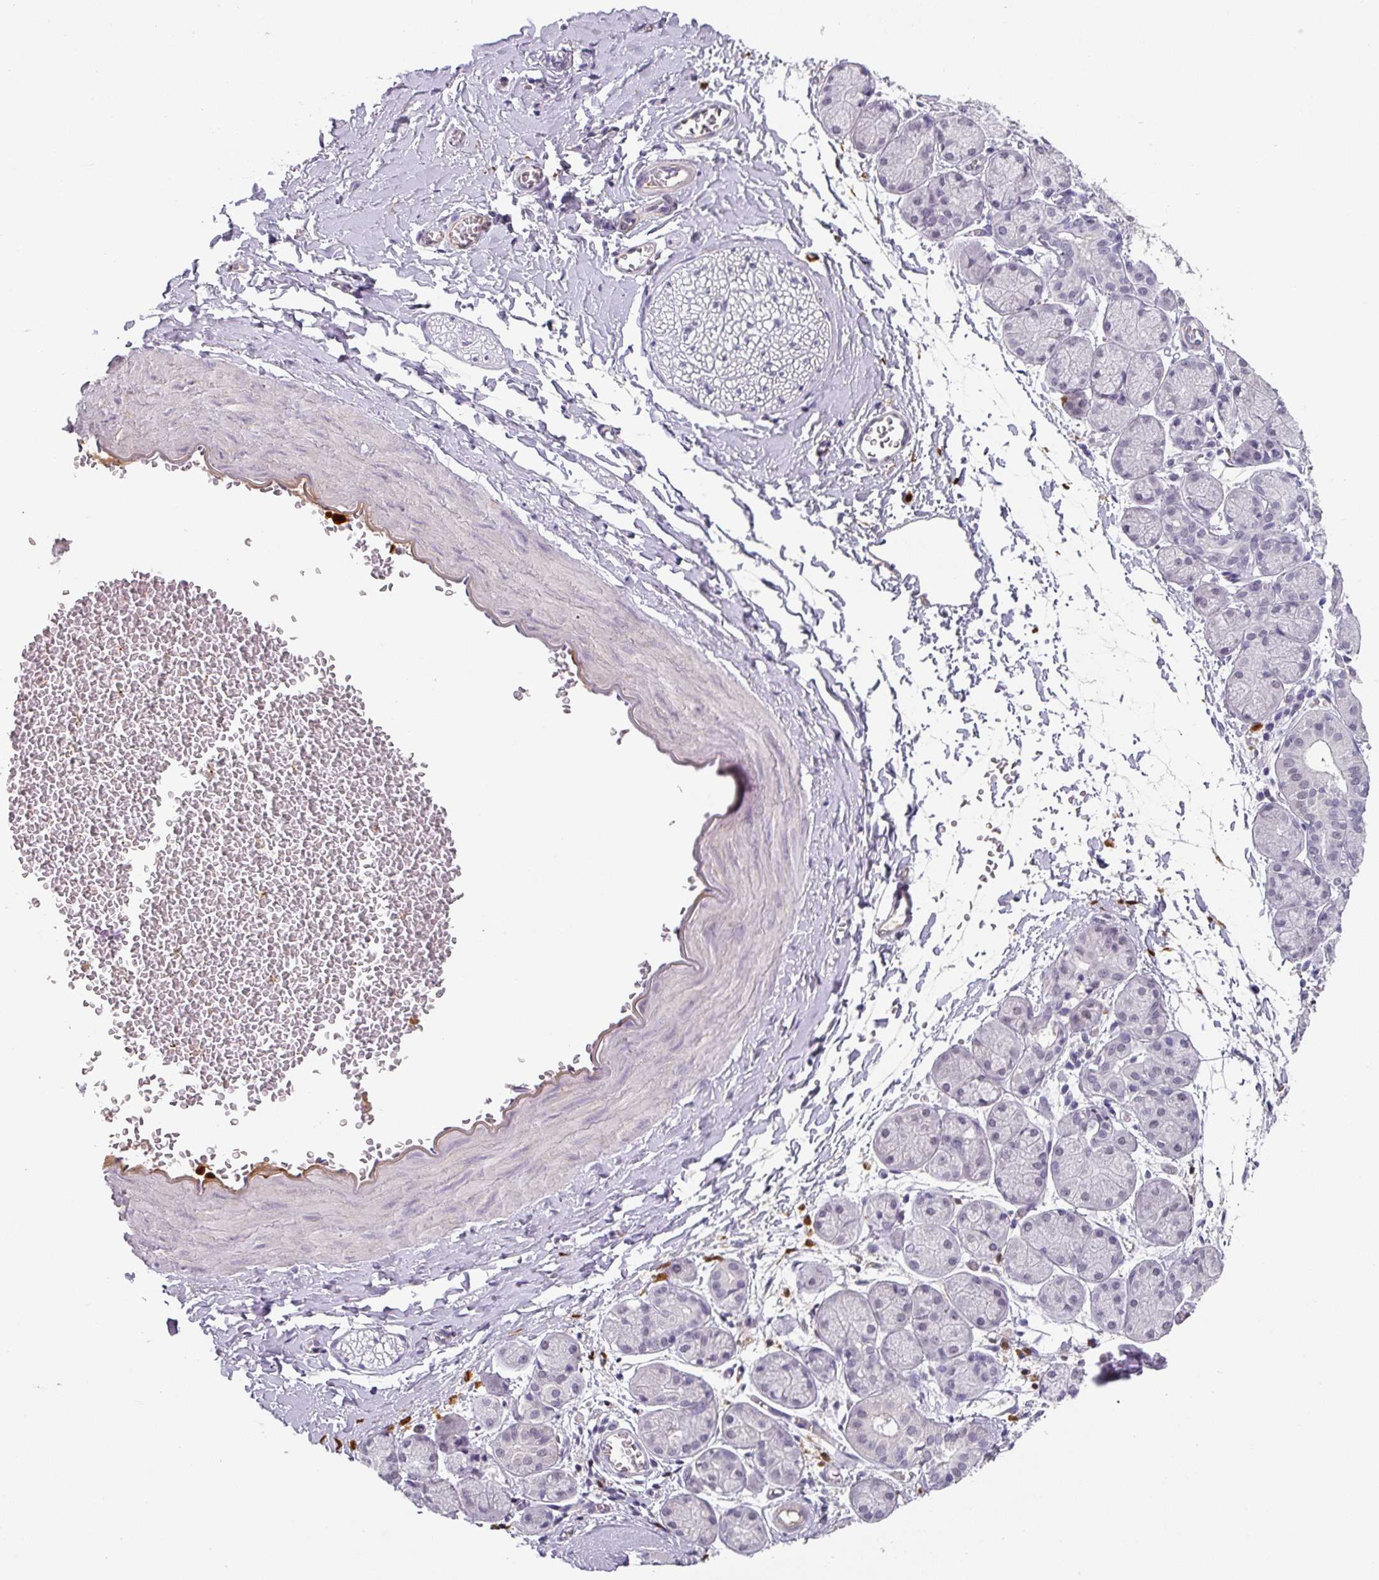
{"staining": {"intensity": "negative", "quantity": "none", "location": "none"}, "tissue": "adipose tissue", "cell_type": "Adipocytes", "image_type": "normal", "snomed": [{"axis": "morphology", "description": "Normal tissue, NOS"}, {"axis": "topography", "description": "Salivary gland"}, {"axis": "topography", "description": "Peripheral nerve tissue"}], "caption": "Adipose tissue stained for a protein using immunohistochemistry (IHC) displays no positivity adipocytes.", "gene": "C1QB", "patient": {"sex": "female", "age": 24}}